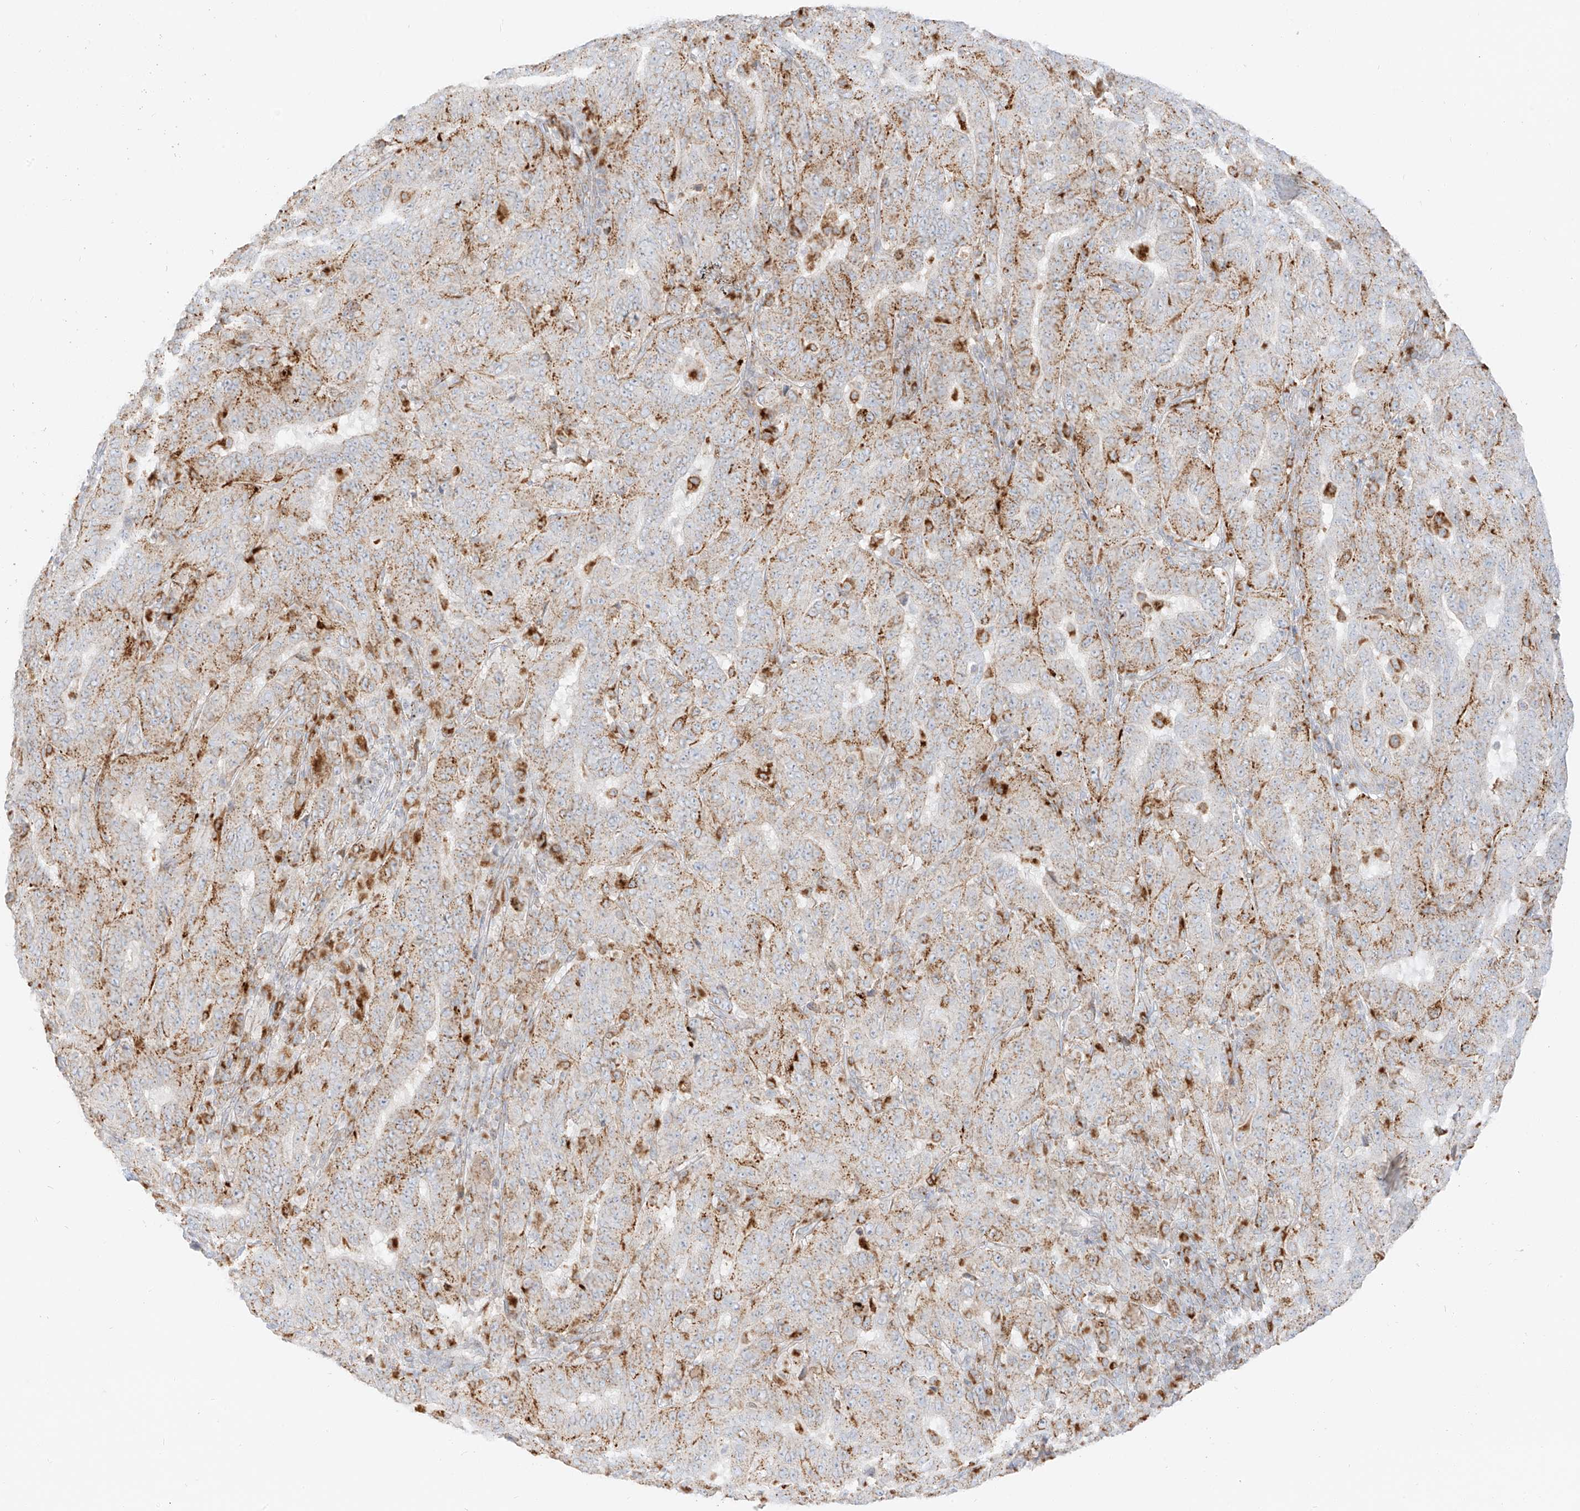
{"staining": {"intensity": "moderate", "quantity": ">75%", "location": "cytoplasmic/membranous"}, "tissue": "pancreatic cancer", "cell_type": "Tumor cells", "image_type": "cancer", "snomed": [{"axis": "morphology", "description": "Adenocarcinoma, NOS"}, {"axis": "topography", "description": "Pancreas"}], "caption": "Immunohistochemistry (IHC) (DAB) staining of human adenocarcinoma (pancreatic) demonstrates moderate cytoplasmic/membranous protein positivity in approximately >75% of tumor cells.", "gene": "SLC35F6", "patient": {"sex": "male", "age": 63}}